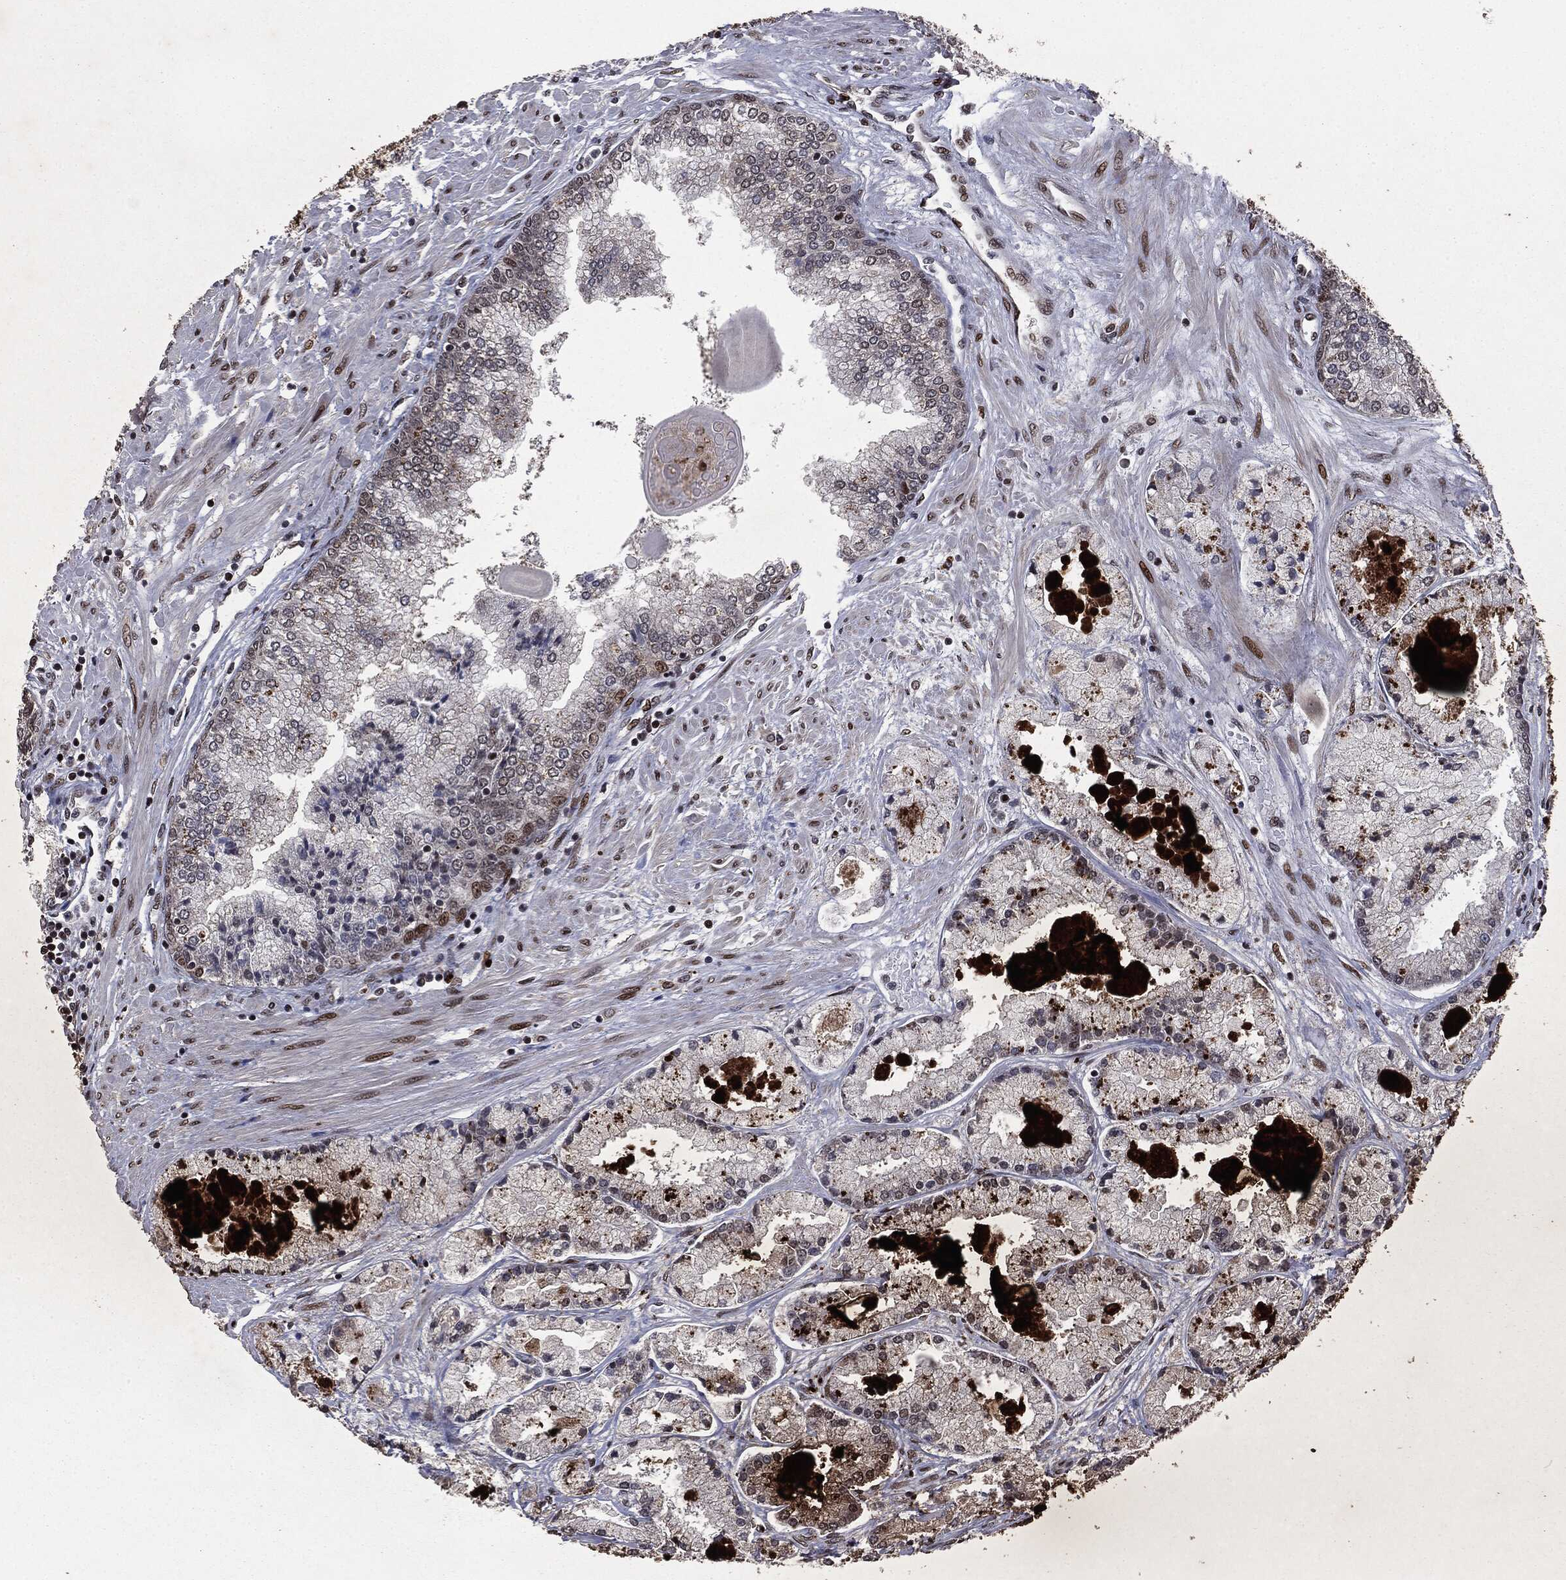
{"staining": {"intensity": "moderate", "quantity": "<25%", "location": "nuclear"}, "tissue": "prostate cancer", "cell_type": "Tumor cells", "image_type": "cancer", "snomed": [{"axis": "morphology", "description": "Adenocarcinoma, High grade"}, {"axis": "topography", "description": "Prostate"}], "caption": "An IHC photomicrograph of tumor tissue is shown. Protein staining in brown highlights moderate nuclear positivity in adenocarcinoma (high-grade) (prostate) within tumor cells.", "gene": "DVL2", "patient": {"sex": "male", "age": 67}}